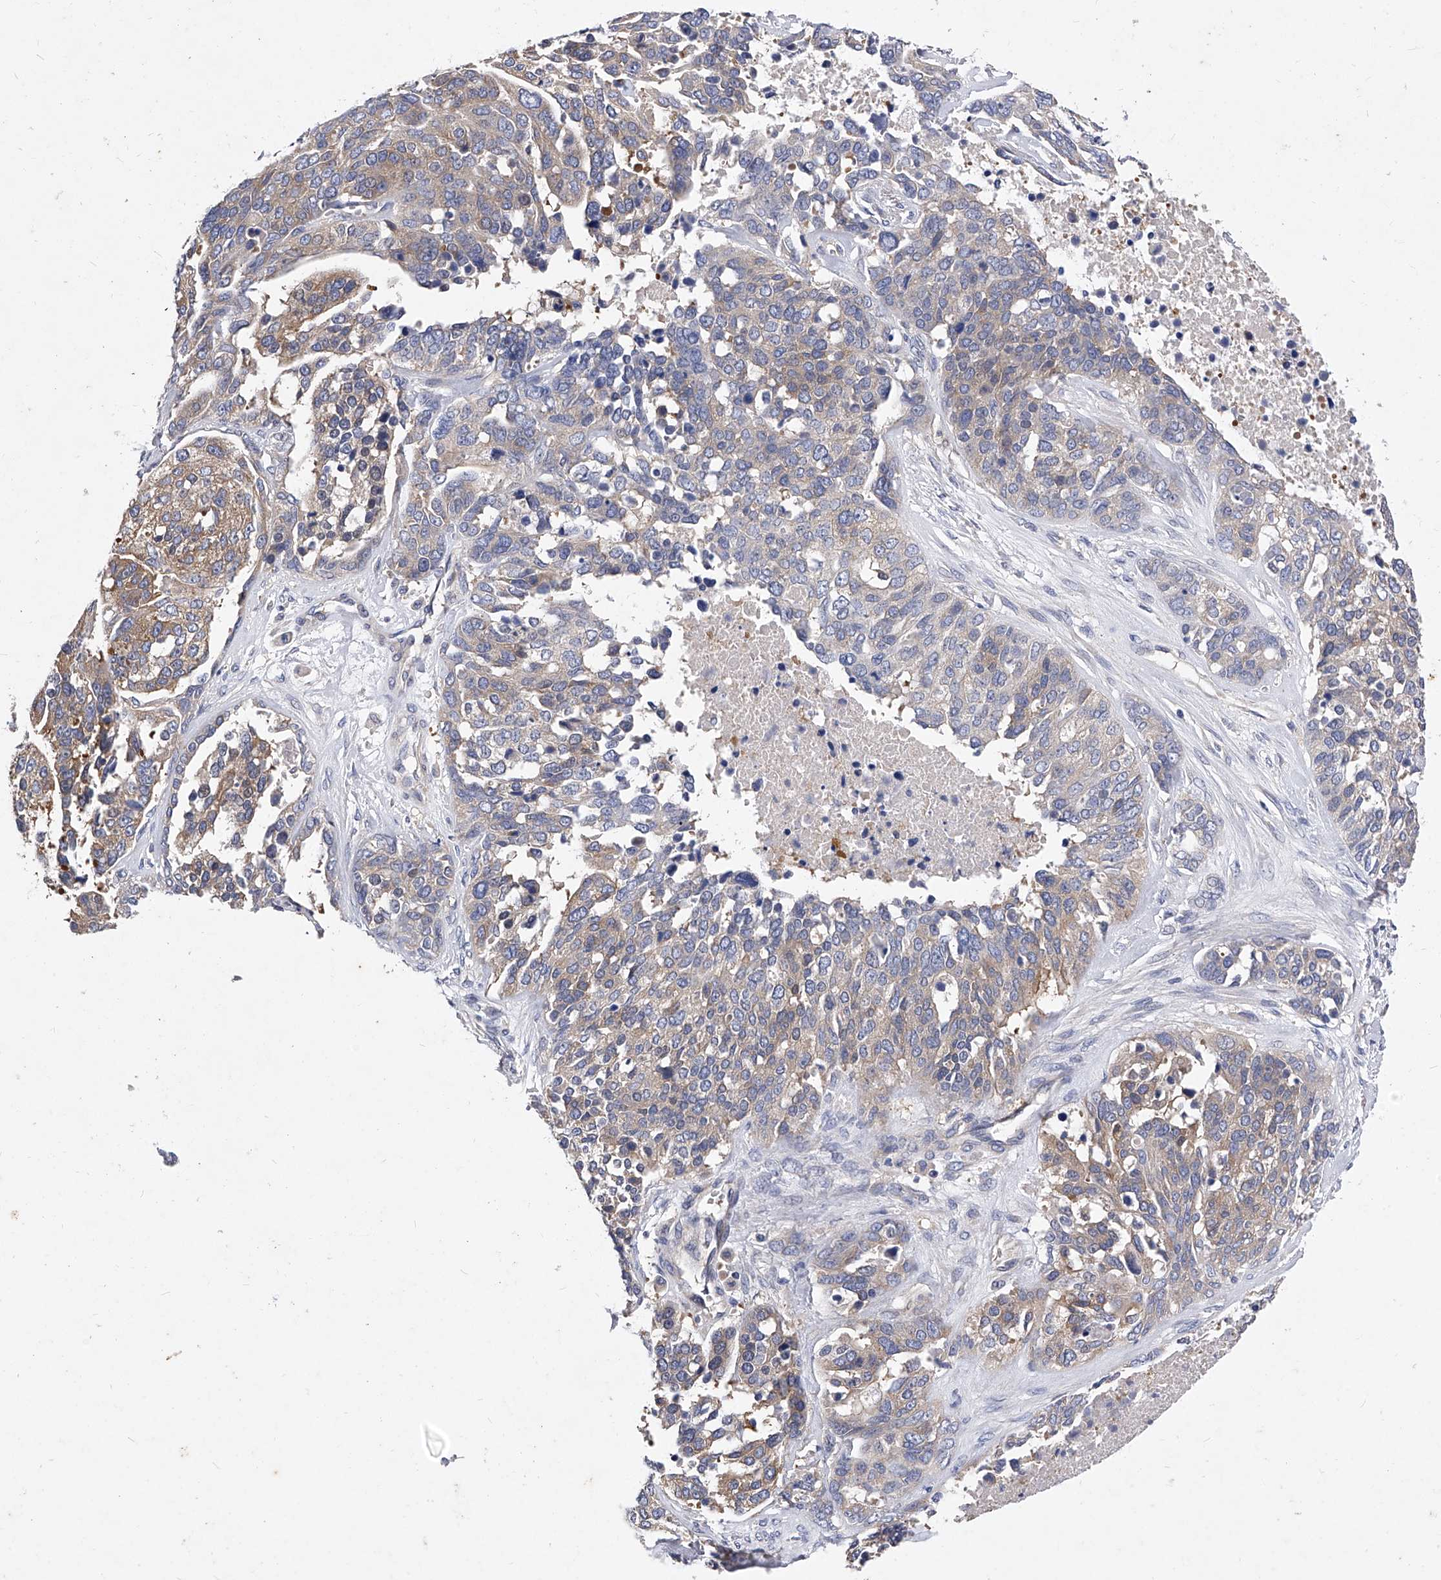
{"staining": {"intensity": "moderate", "quantity": "<25%", "location": "cytoplasmic/membranous"}, "tissue": "ovarian cancer", "cell_type": "Tumor cells", "image_type": "cancer", "snomed": [{"axis": "morphology", "description": "Cystadenocarcinoma, serous, NOS"}, {"axis": "topography", "description": "Ovary"}], "caption": "Human ovarian serous cystadenocarcinoma stained with a protein marker displays moderate staining in tumor cells.", "gene": "PPP5C", "patient": {"sex": "female", "age": 44}}